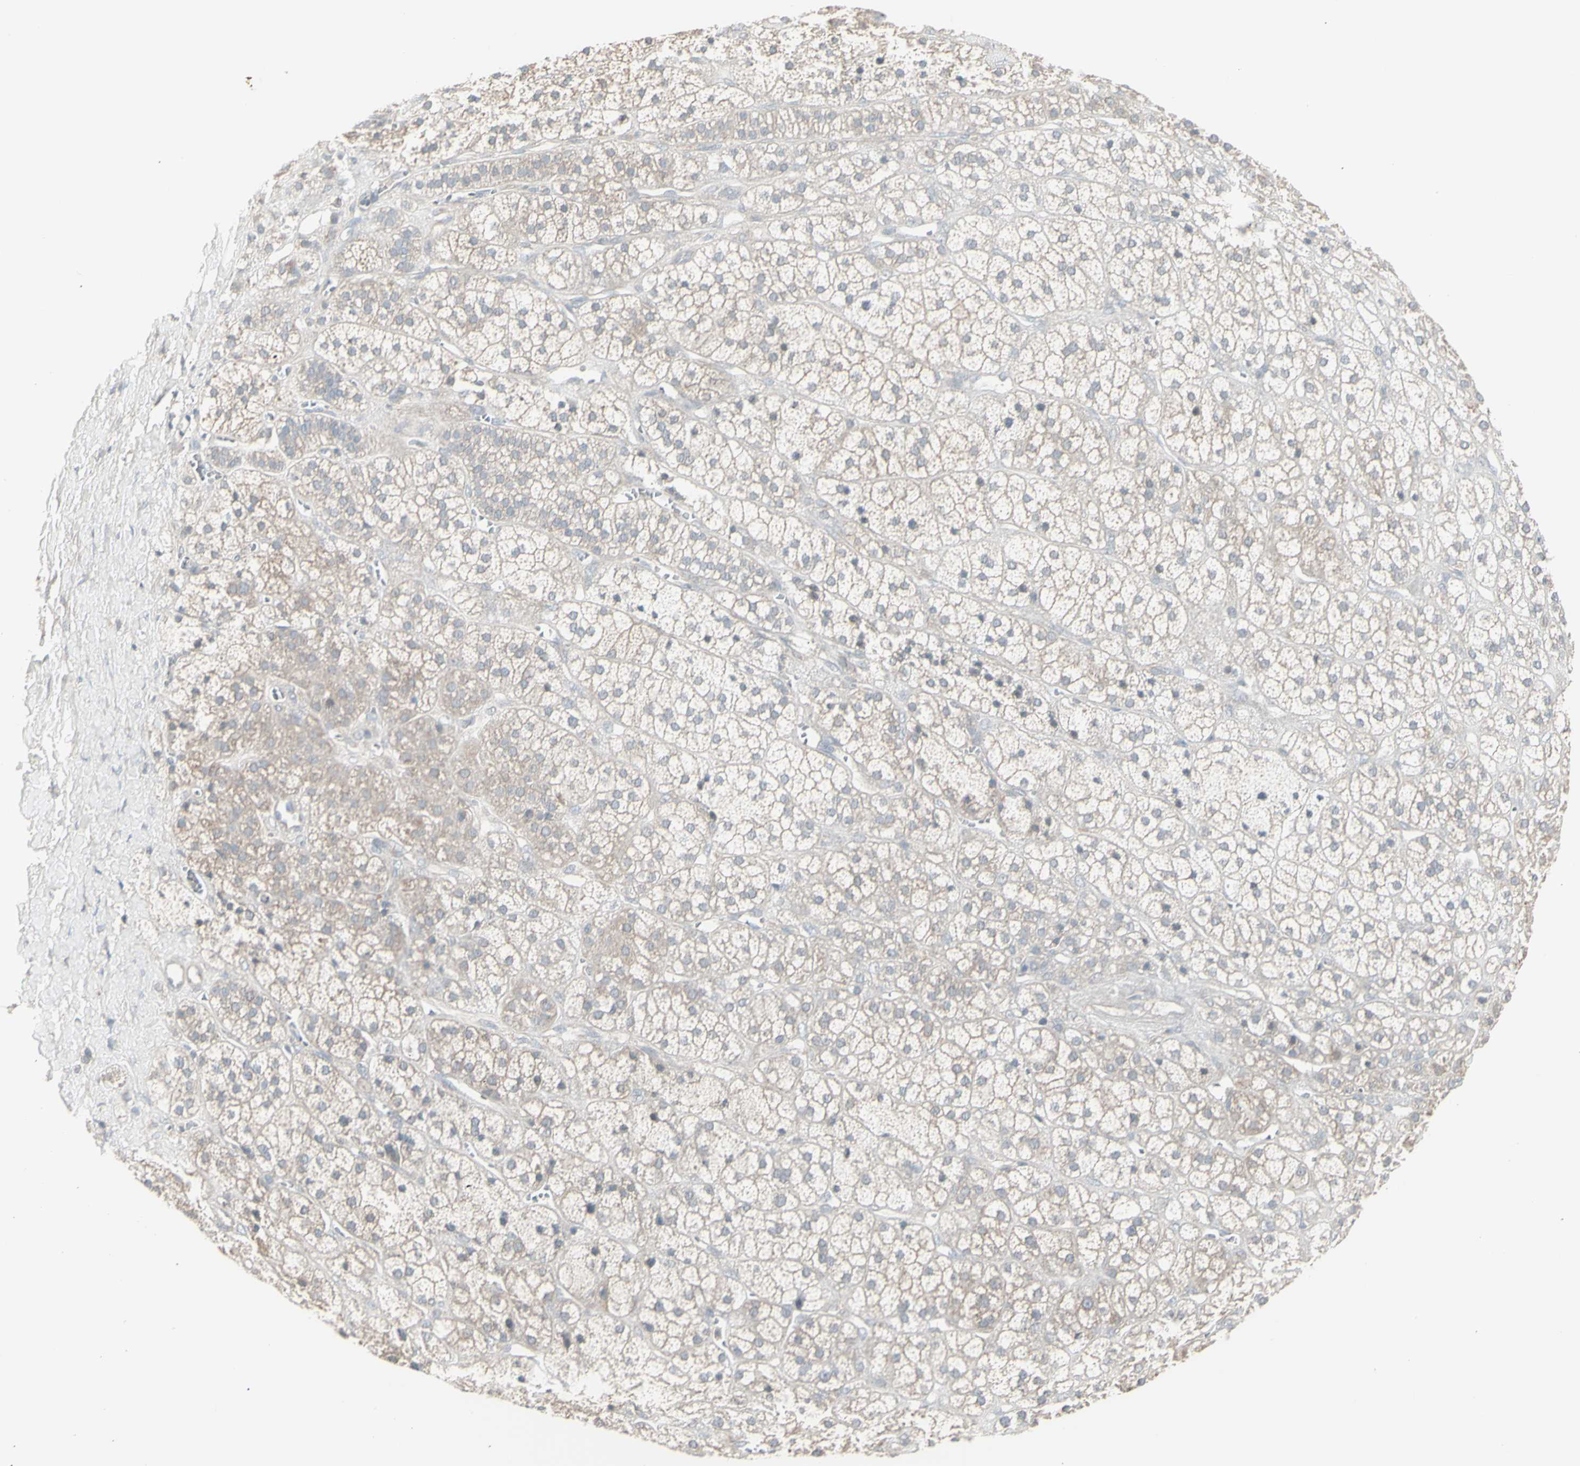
{"staining": {"intensity": "weak", "quantity": ">75%", "location": "cytoplasmic/membranous"}, "tissue": "adrenal gland", "cell_type": "Glandular cells", "image_type": "normal", "snomed": [{"axis": "morphology", "description": "Normal tissue, NOS"}, {"axis": "topography", "description": "Adrenal gland"}], "caption": "Protein staining exhibits weak cytoplasmic/membranous staining in about >75% of glandular cells in unremarkable adrenal gland.", "gene": "CSK", "patient": {"sex": "male", "age": 56}}